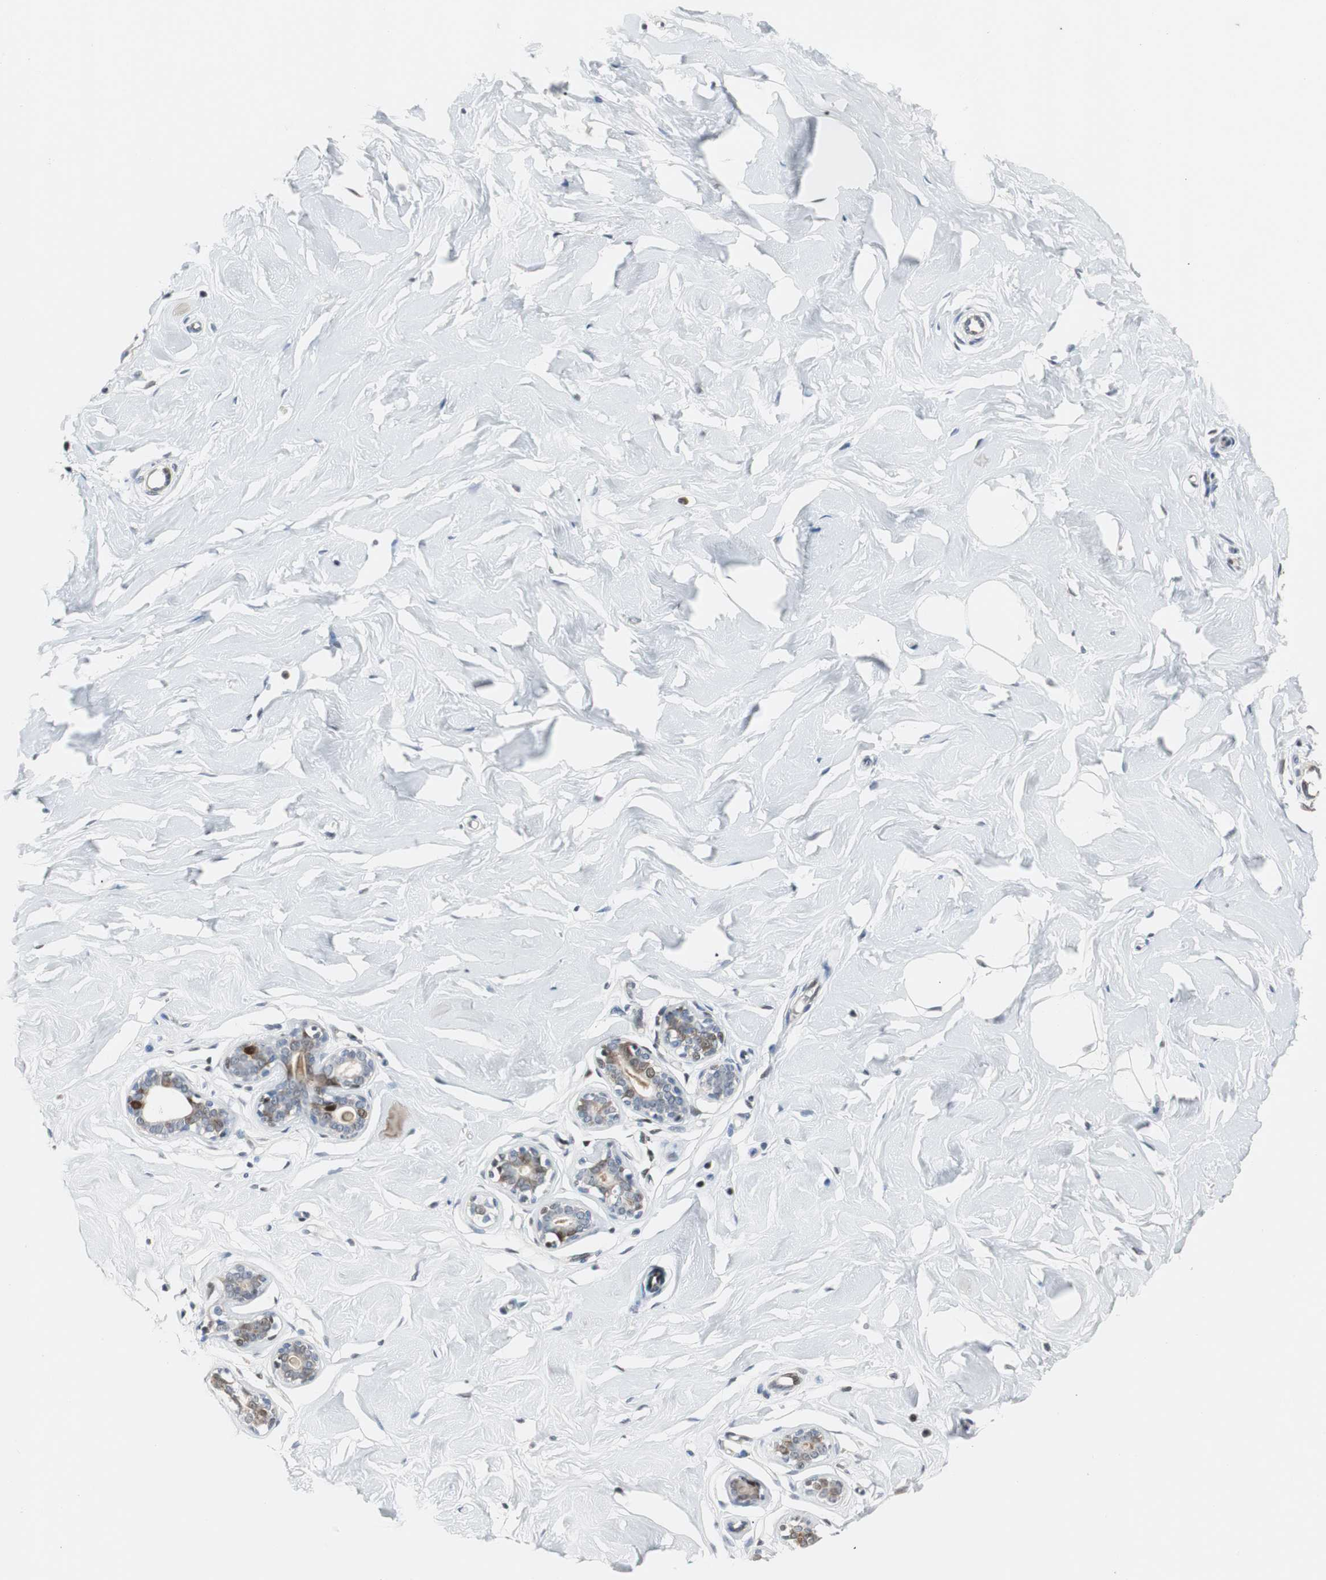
{"staining": {"intensity": "negative", "quantity": "none", "location": "none"}, "tissue": "breast", "cell_type": "Adipocytes", "image_type": "normal", "snomed": [{"axis": "morphology", "description": "Normal tissue, NOS"}, {"axis": "topography", "description": "Breast"}], "caption": "This histopathology image is of unremarkable breast stained with IHC to label a protein in brown with the nuclei are counter-stained blue. There is no staining in adipocytes.", "gene": "RAD1", "patient": {"sex": "female", "age": 23}}